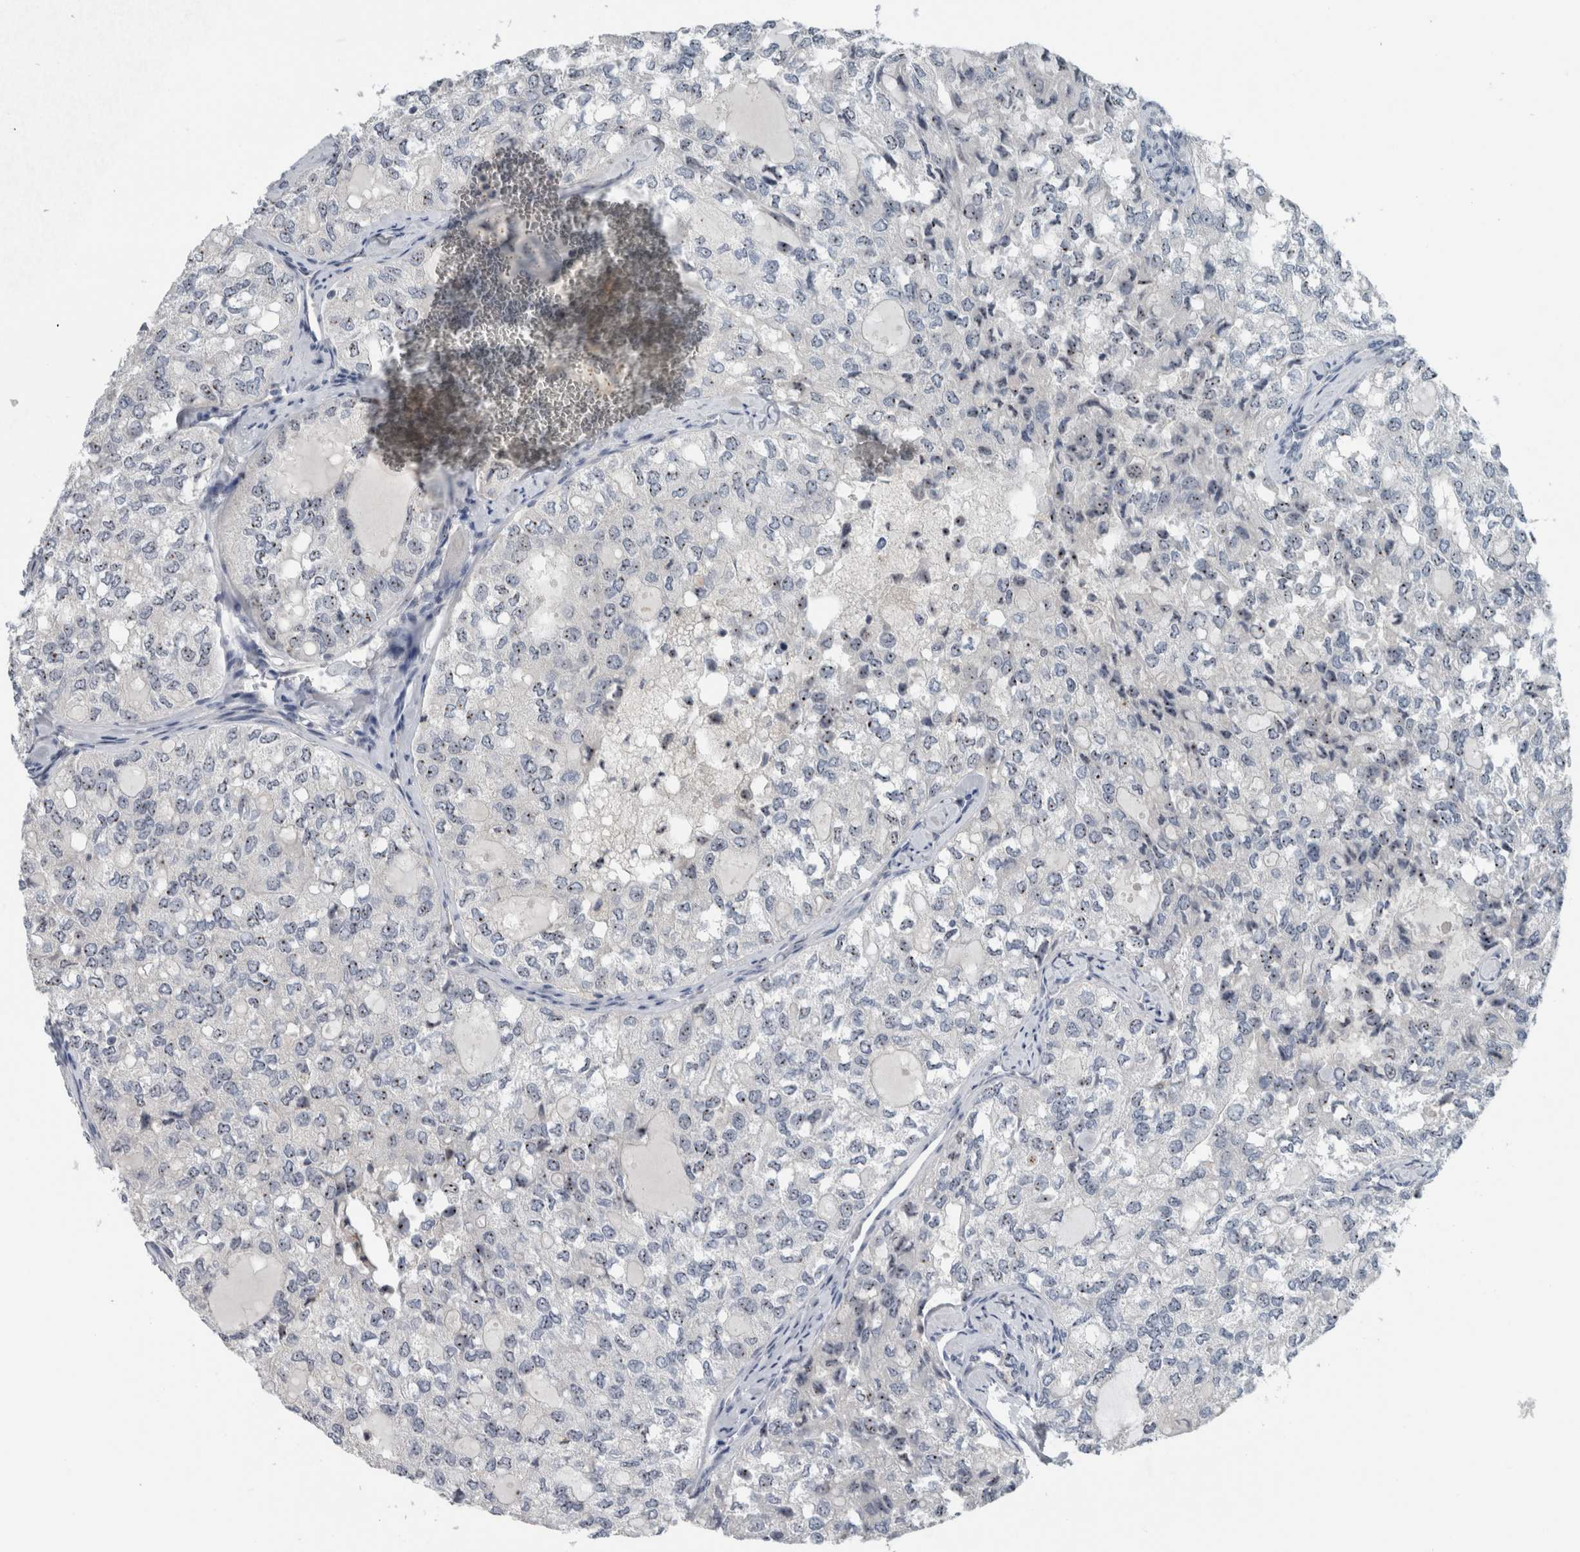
{"staining": {"intensity": "negative", "quantity": "none", "location": "none"}, "tissue": "thyroid cancer", "cell_type": "Tumor cells", "image_type": "cancer", "snomed": [{"axis": "morphology", "description": "Follicular adenoma carcinoma, NOS"}, {"axis": "topography", "description": "Thyroid gland"}], "caption": "This histopathology image is of thyroid cancer stained with IHC to label a protein in brown with the nuclei are counter-stained blue. There is no positivity in tumor cells.", "gene": "UTP6", "patient": {"sex": "male", "age": 75}}